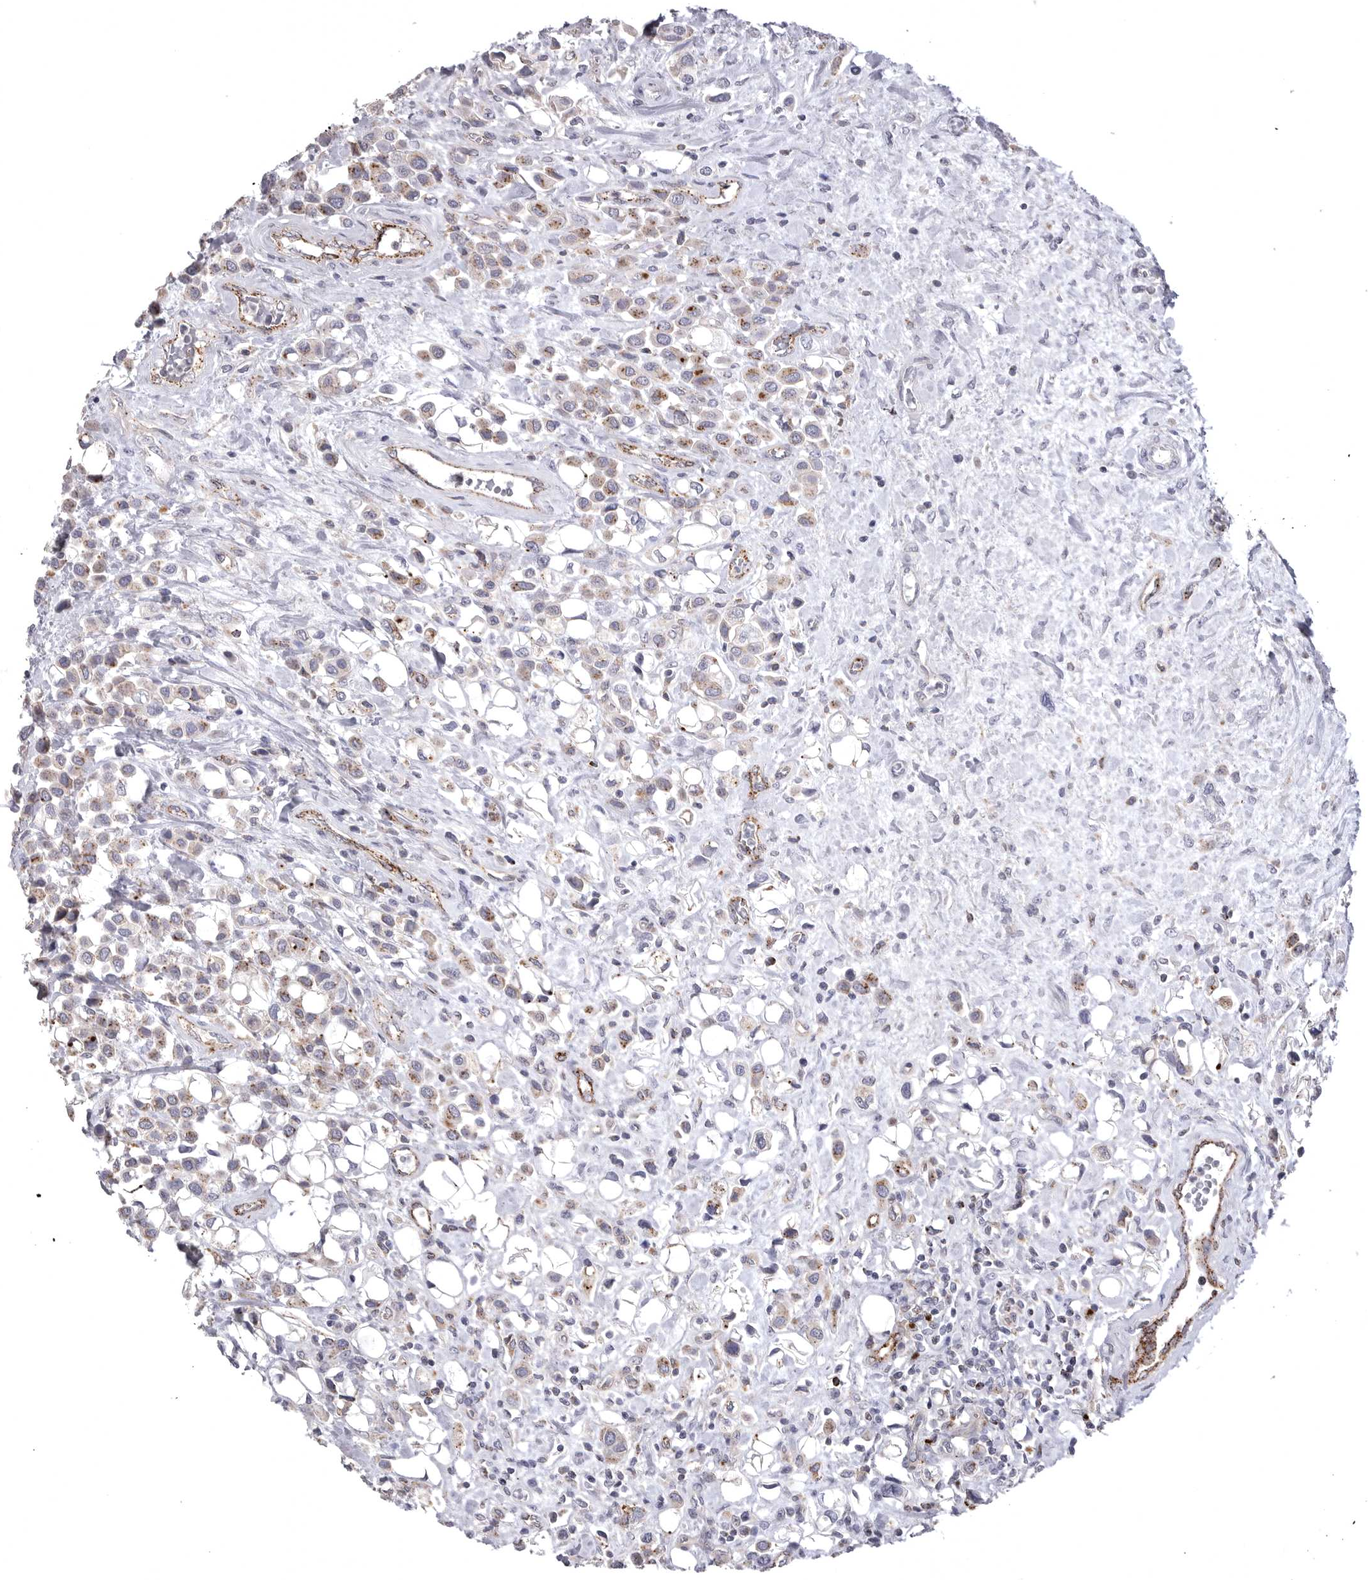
{"staining": {"intensity": "weak", "quantity": ">75%", "location": "cytoplasmic/membranous"}, "tissue": "urothelial cancer", "cell_type": "Tumor cells", "image_type": "cancer", "snomed": [{"axis": "morphology", "description": "Urothelial carcinoma, High grade"}, {"axis": "topography", "description": "Urinary bladder"}], "caption": "There is low levels of weak cytoplasmic/membranous positivity in tumor cells of urothelial cancer, as demonstrated by immunohistochemical staining (brown color).", "gene": "PSPN", "patient": {"sex": "male", "age": 50}}